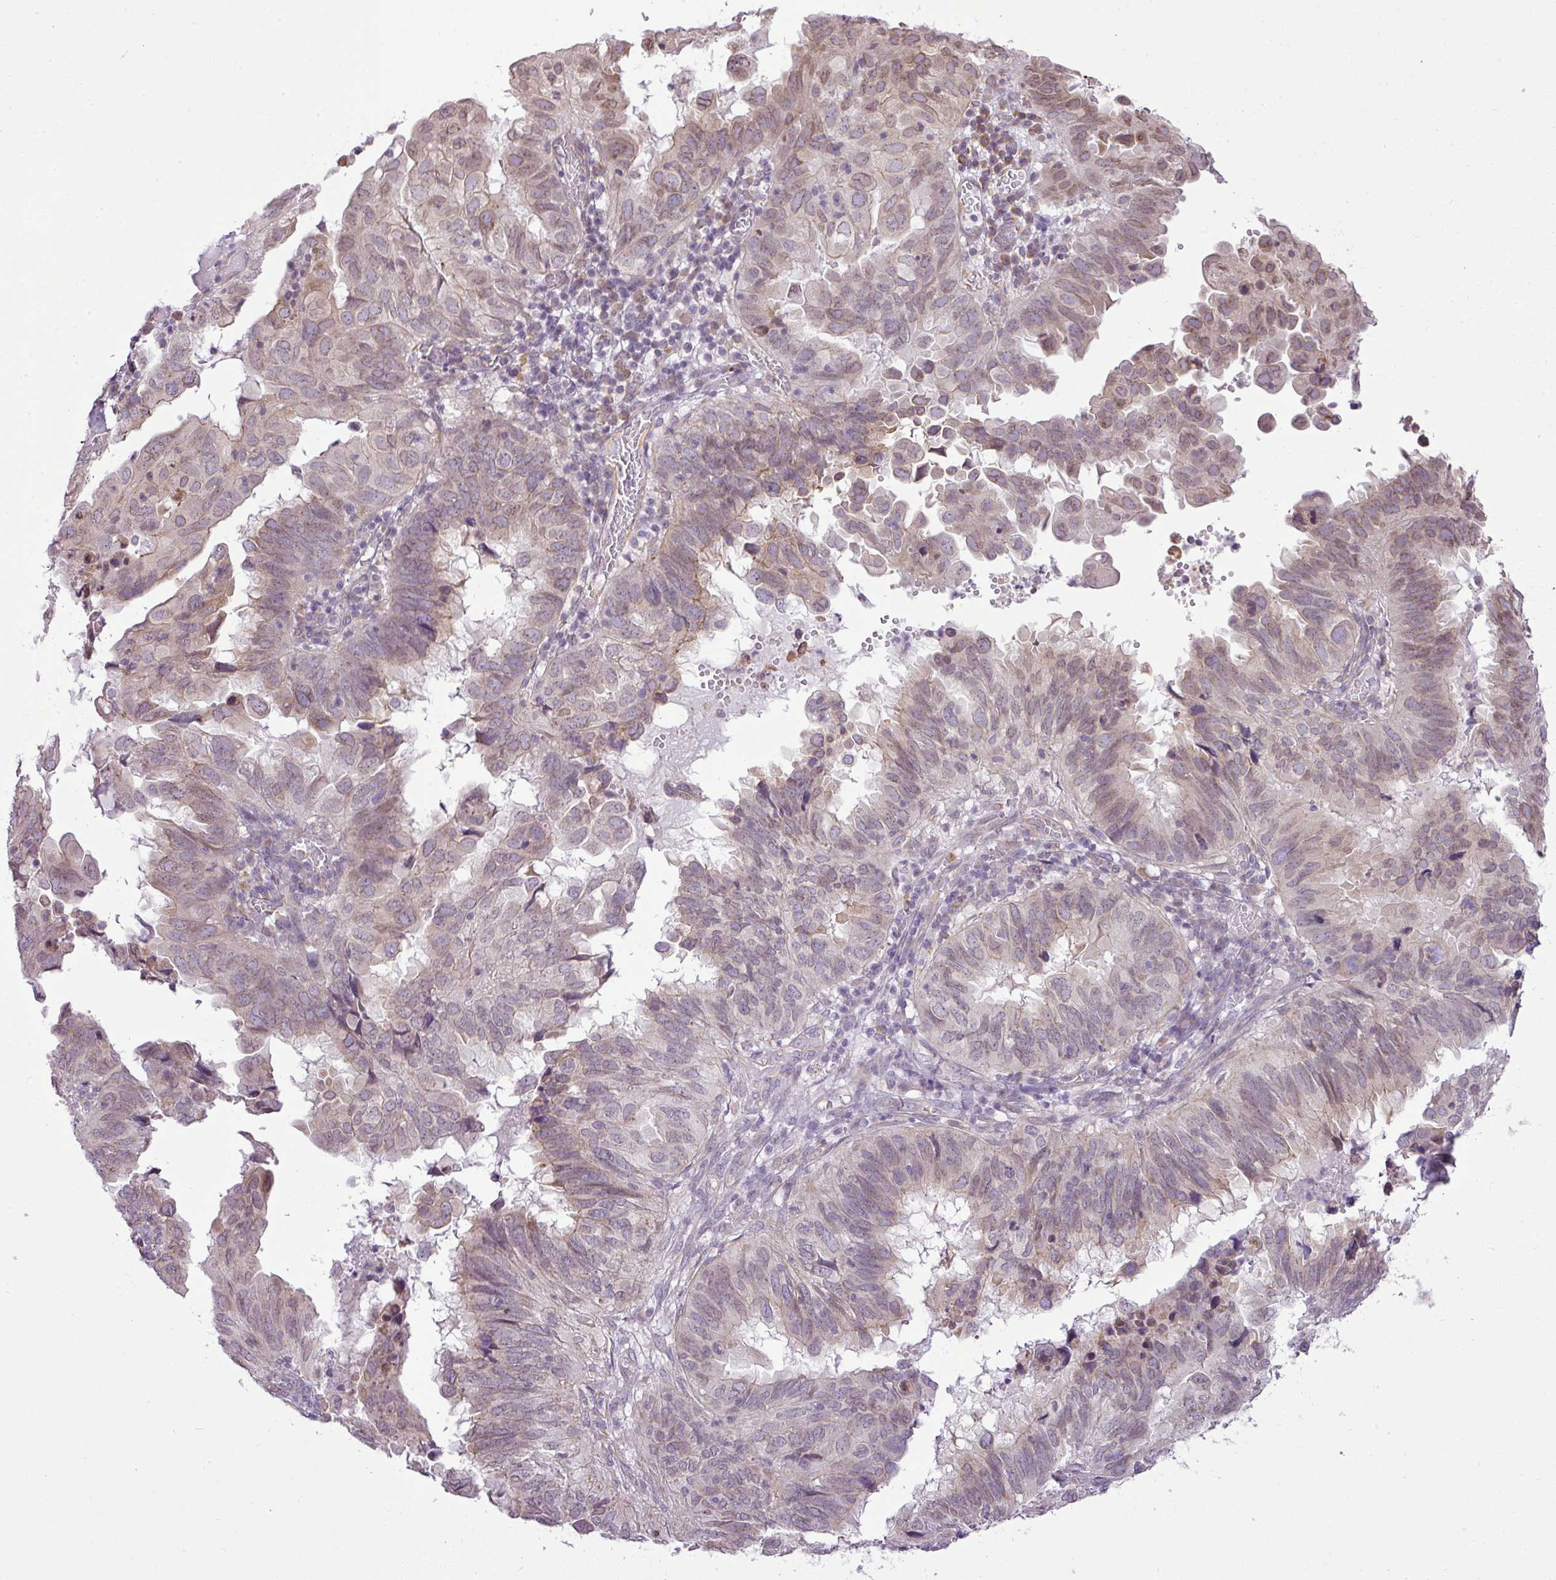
{"staining": {"intensity": "weak", "quantity": "<25%", "location": "cytoplasmic/membranous,nuclear"}, "tissue": "endometrial cancer", "cell_type": "Tumor cells", "image_type": "cancer", "snomed": [{"axis": "morphology", "description": "Adenocarcinoma, NOS"}, {"axis": "topography", "description": "Uterus"}], "caption": "Photomicrograph shows no protein staining in tumor cells of endometrial adenocarcinoma tissue.", "gene": "COX18", "patient": {"sex": "female", "age": 77}}